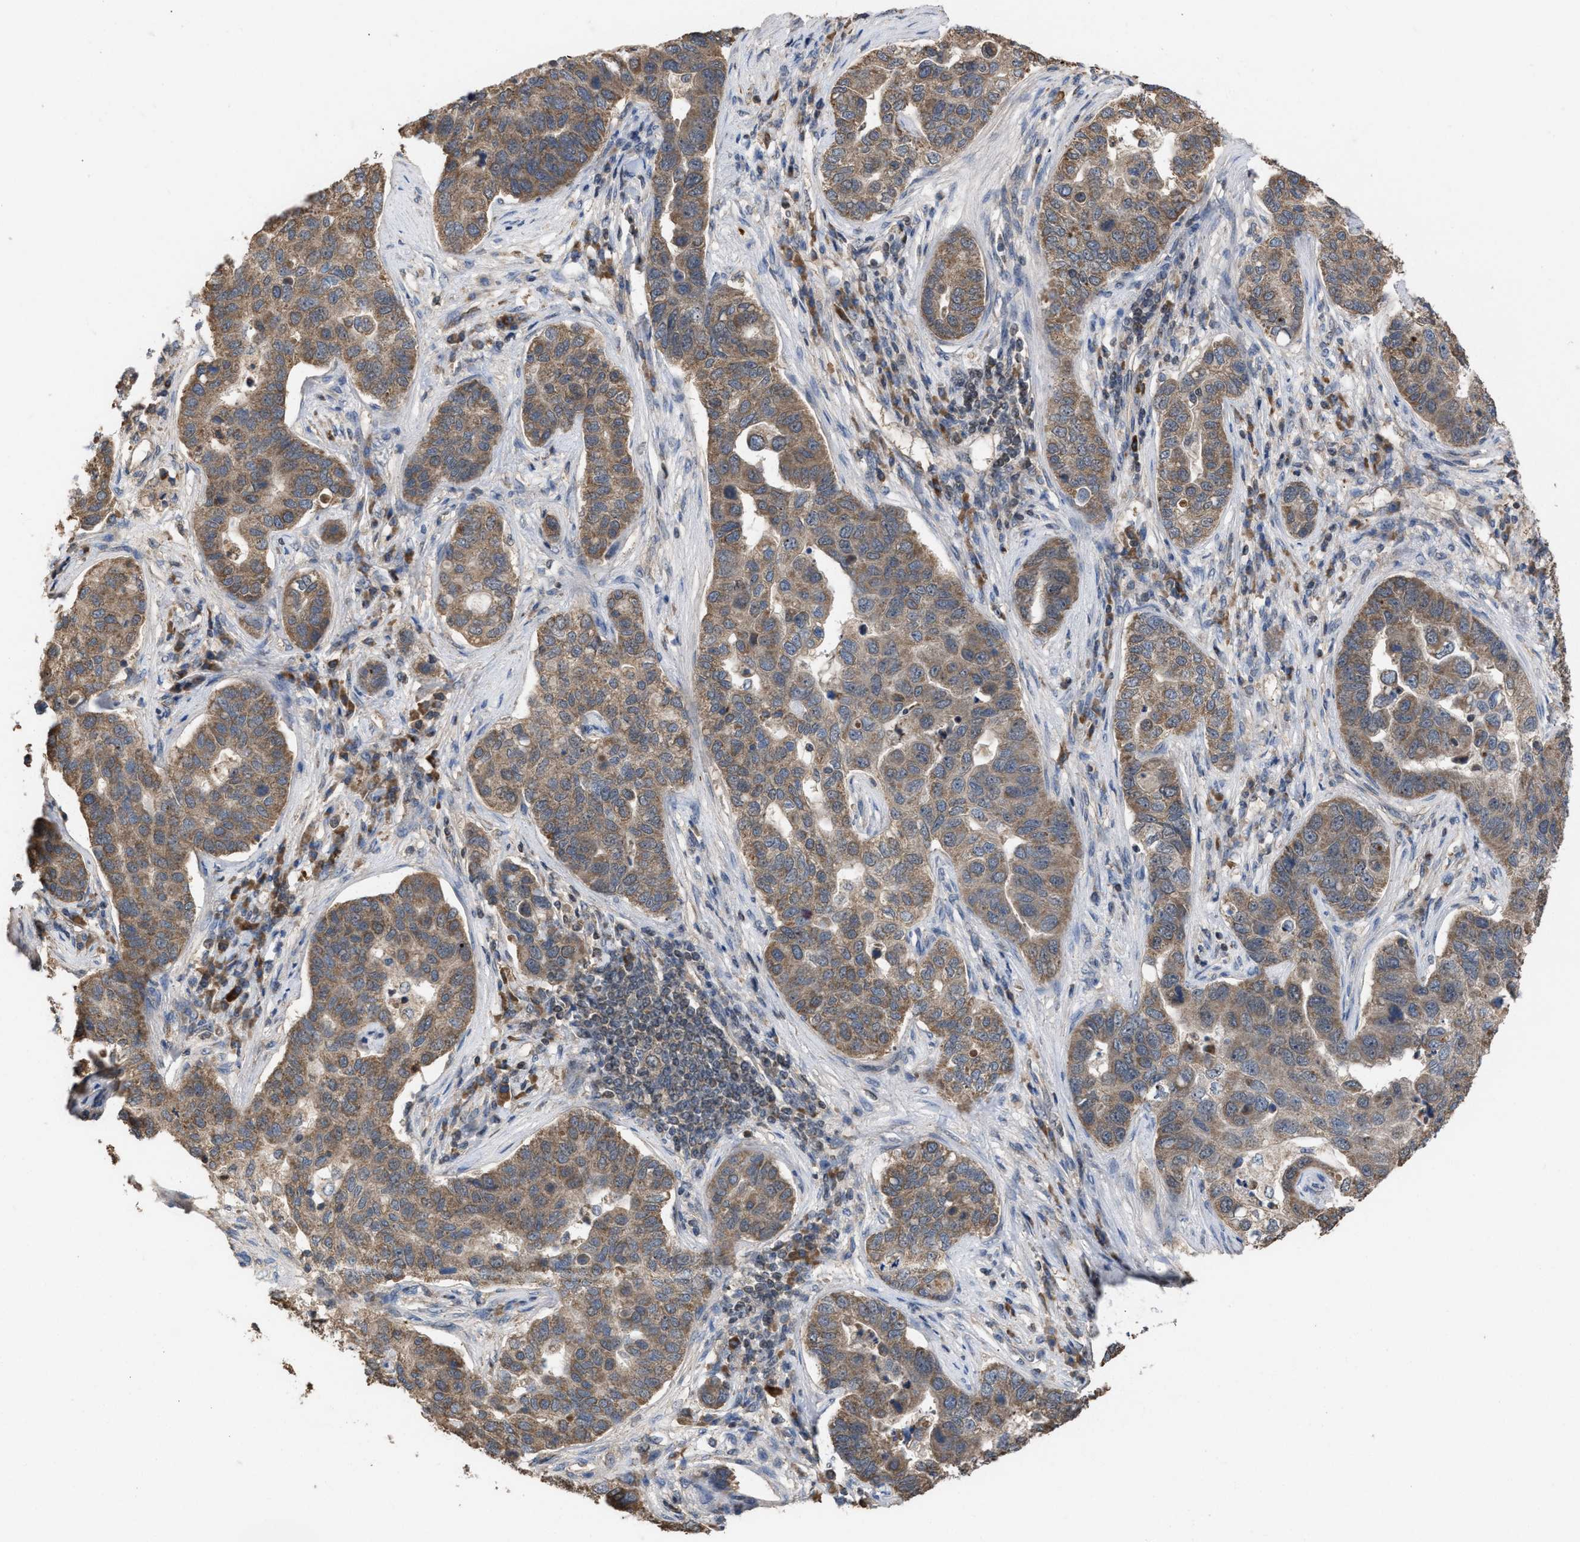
{"staining": {"intensity": "moderate", "quantity": ">75%", "location": "cytoplasmic/membranous"}, "tissue": "pancreatic cancer", "cell_type": "Tumor cells", "image_type": "cancer", "snomed": [{"axis": "morphology", "description": "Adenocarcinoma, NOS"}, {"axis": "topography", "description": "Pancreas"}], "caption": "This micrograph shows IHC staining of human pancreatic cancer (adenocarcinoma), with medium moderate cytoplasmic/membranous expression in about >75% of tumor cells.", "gene": "C9orf78", "patient": {"sex": "female", "age": 61}}